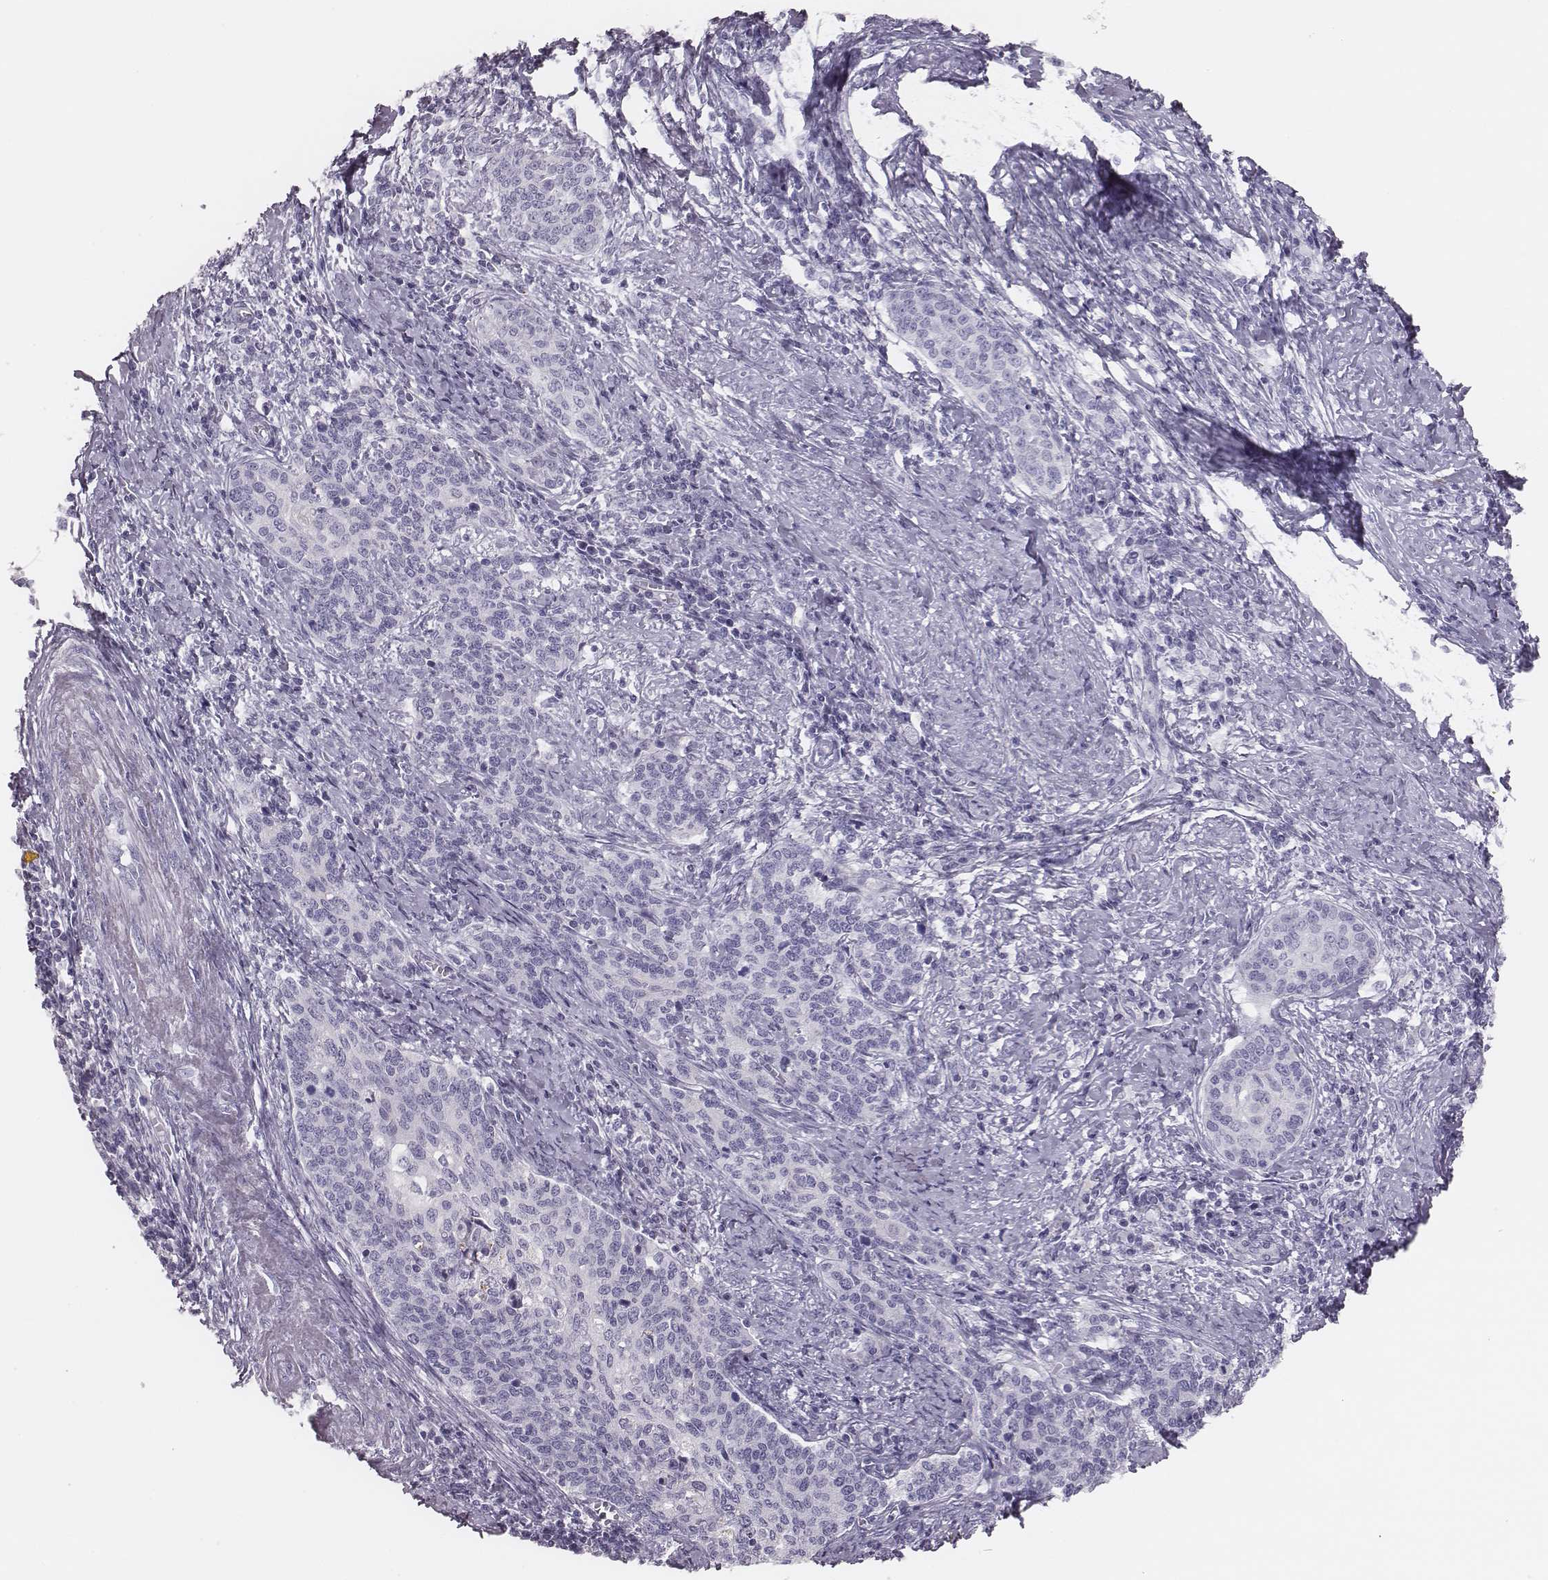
{"staining": {"intensity": "negative", "quantity": "none", "location": "none"}, "tissue": "cervical cancer", "cell_type": "Tumor cells", "image_type": "cancer", "snomed": [{"axis": "morphology", "description": "Squamous cell carcinoma, NOS"}, {"axis": "topography", "description": "Cervix"}], "caption": "Histopathology image shows no significant protein positivity in tumor cells of cervical cancer (squamous cell carcinoma). (Immunohistochemistry (ihc), brightfield microscopy, high magnification).", "gene": "H1-6", "patient": {"sex": "female", "age": 39}}